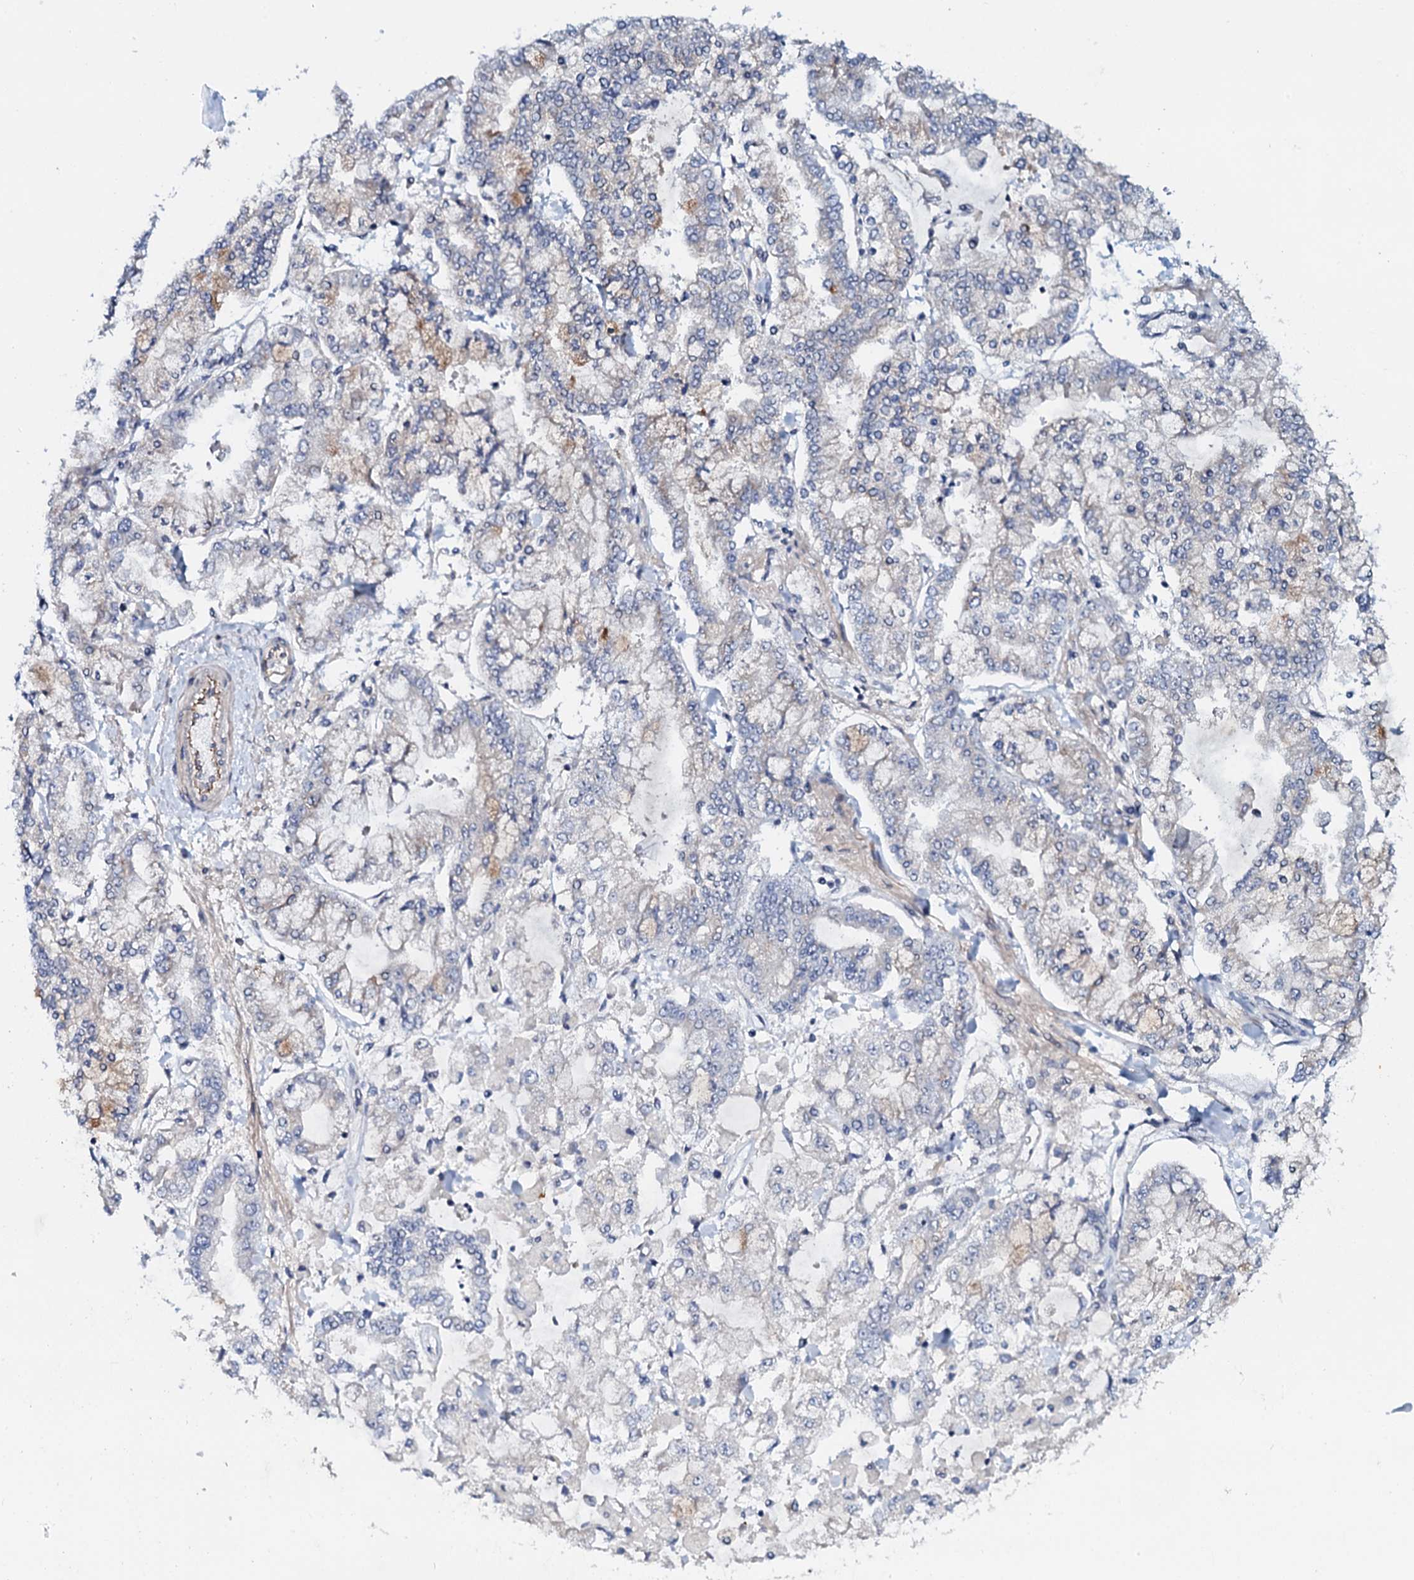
{"staining": {"intensity": "weak", "quantity": "<25%", "location": "cytoplasmic/membranous"}, "tissue": "stomach cancer", "cell_type": "Tumor cells", "image_type": "cancer", "snomed": [{"axis": "morphology", "description": "Normal tissue, NOS"}, {"axis": "morphology", "description": "Adenocarcinoma, NOS"}, {"axis": "topography", "description": "Stomach, upper"}, {"axis": "topography", "description": "Stomach"}], "caption": "An IHC photomicrograph of stomach adenocarcinoma is shown. There is no staining in tumor cells of stomach adenocarcinoma.", "gene": "SNTA1", "patient": {"sex": "male", "age": 76}}